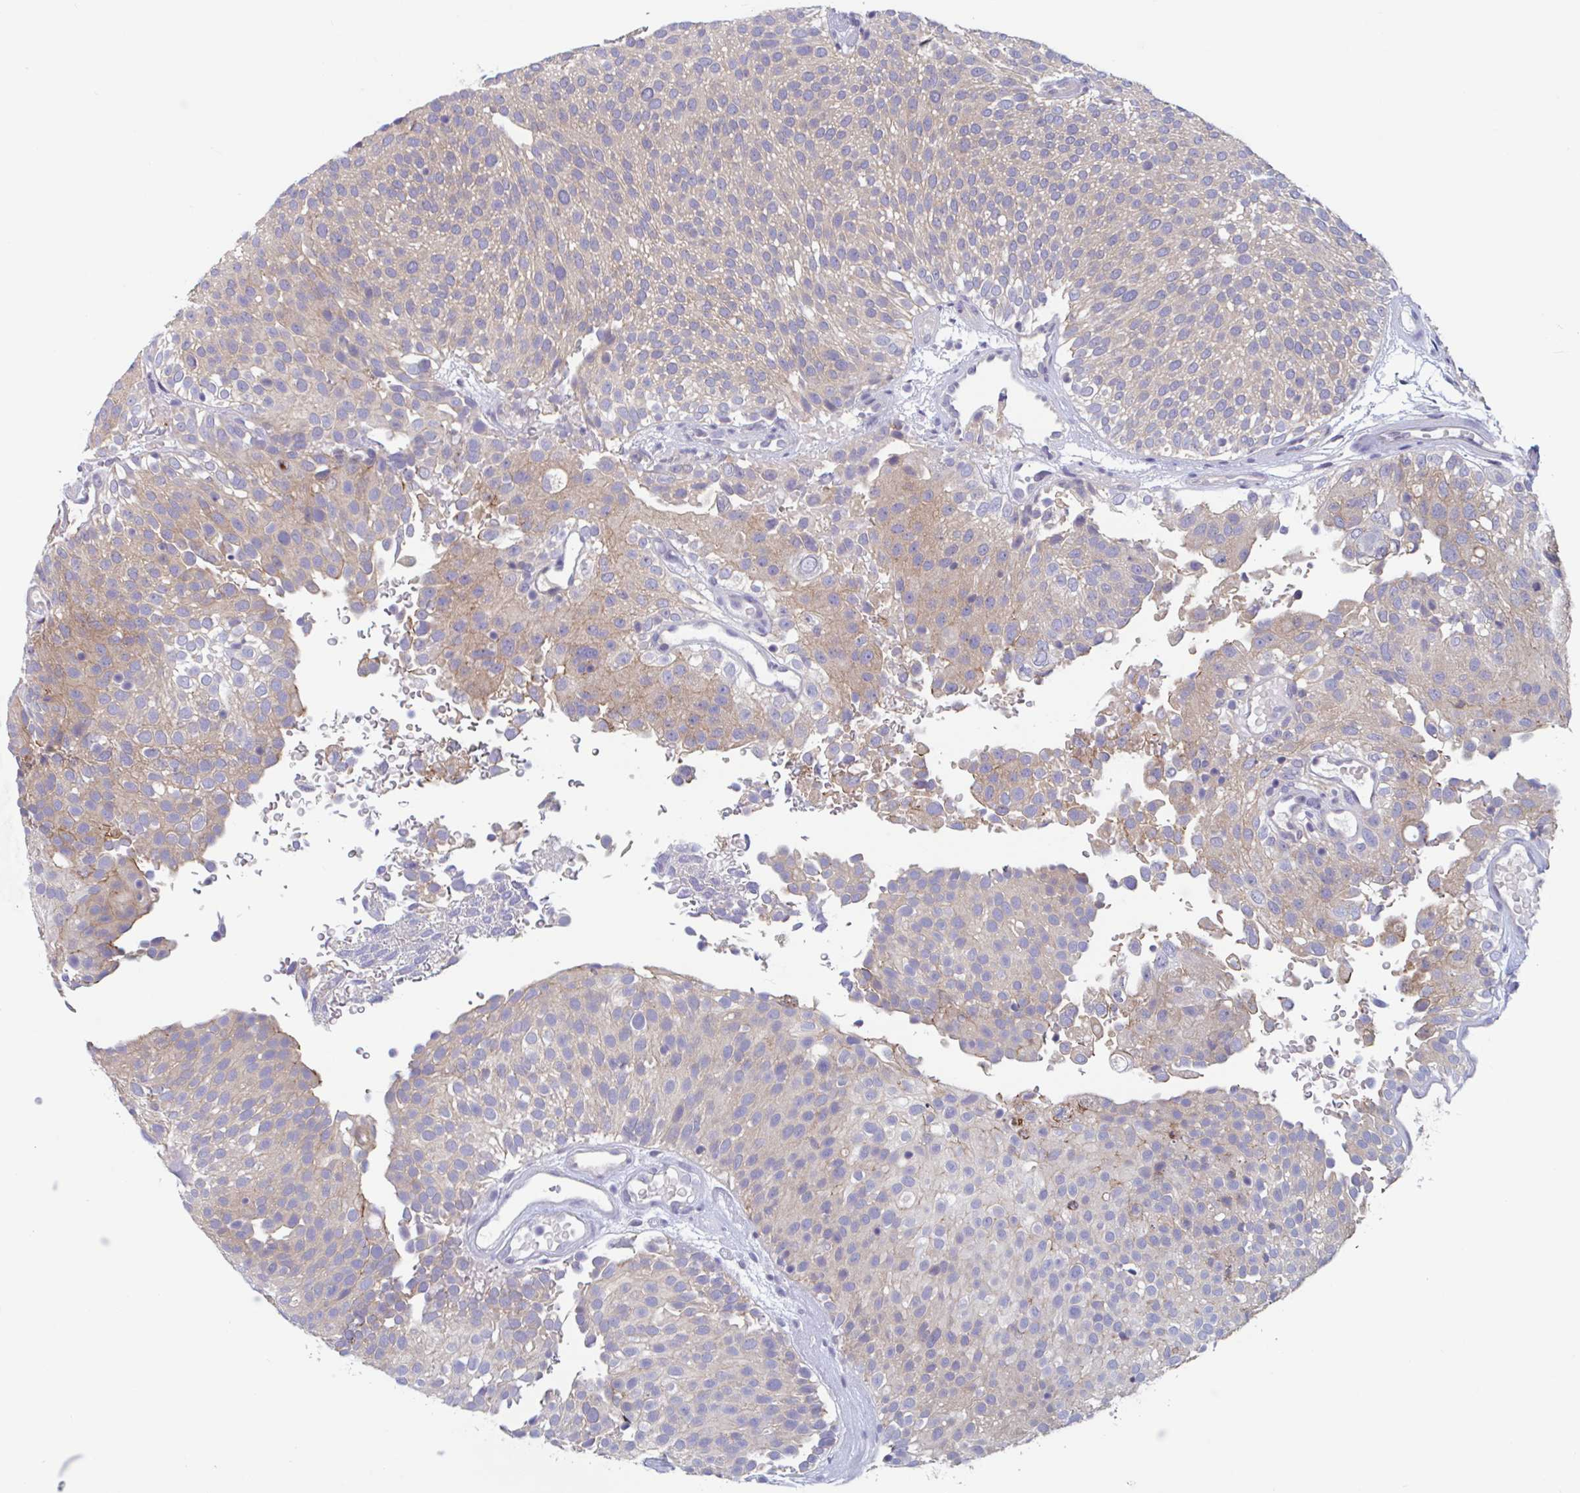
{"staining": {"intensity": "moderate", "quantity": "<25%", "location": "cytoplasmic/membranous"}, "tissue": "urothelial cancer", "cell_type": "Tumor cells", "image_type": "cancer", "snomed": [{"axis": "morphology", "description": "Urothelial carcinoma, Low grade"}, {"axis": "topography", "description": "Urinary bladder"}], "caption": "Immunohistochemical staining of urothelial cancer exhibits low levels of moderate cytoplasmic/membranous protein positivity in about <25% of tumor cells.", "gene": "UNKL", "patient": {"sex": "male", "age": 78}}